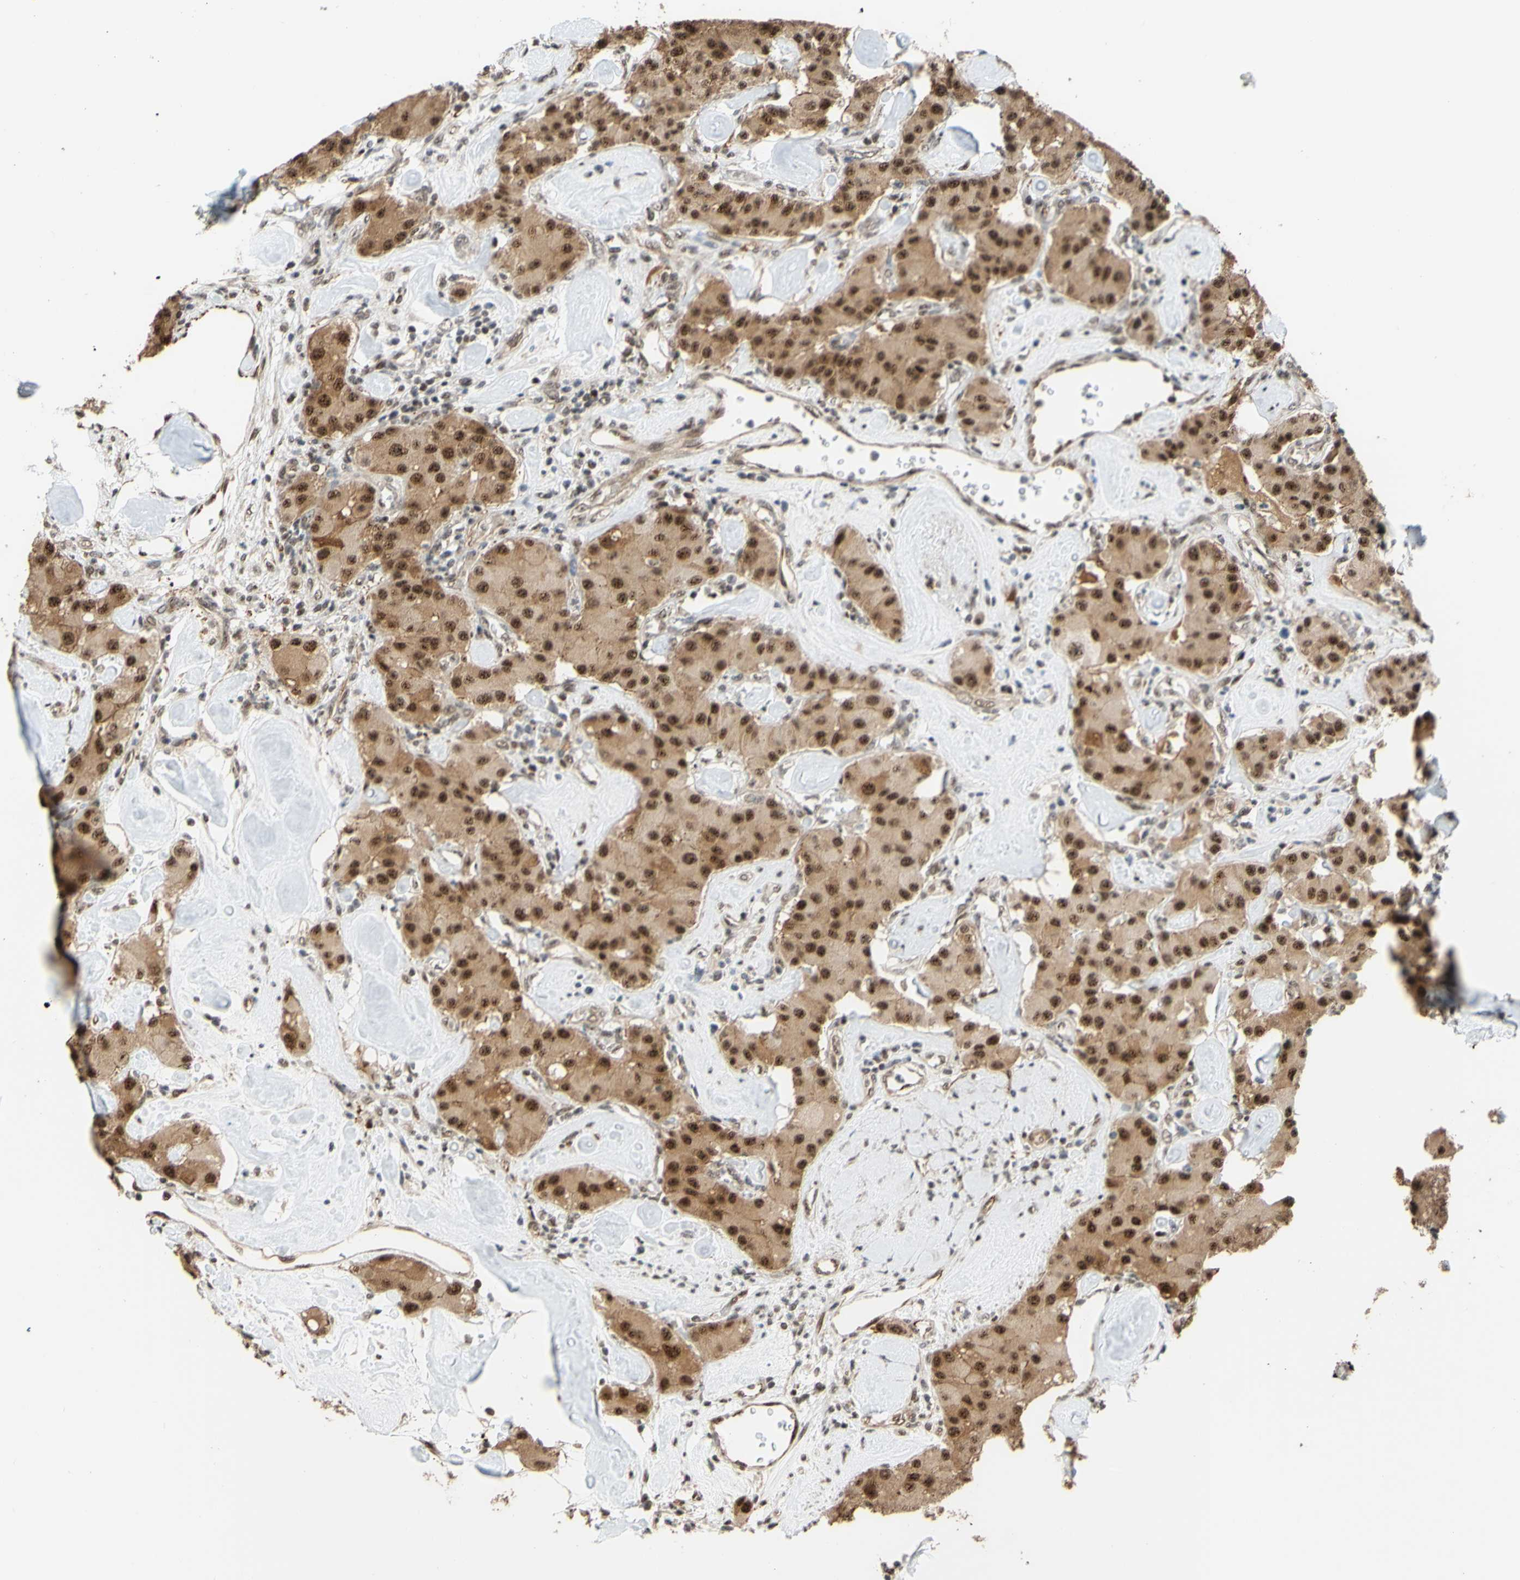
{"staining": {"intensity": "moderate", "quantity": ">75%", "location": "nuclear"}, "tissue": "carcinoid", "cell_type": "Tumor cells", "image_type": "cancer", "snomed": [{"axis": "morphology", "description": "Carcinoid, malignant, NOS"}, {"axis": "topography", "description": "Pancreas"}], "caption": "A histopathology image of human carcinoid stained for a protein exhibits moderate nuclear brown staining in tumor cells.", "gene": "SAP18", "patient": {"sex": "male", "age": 41}}